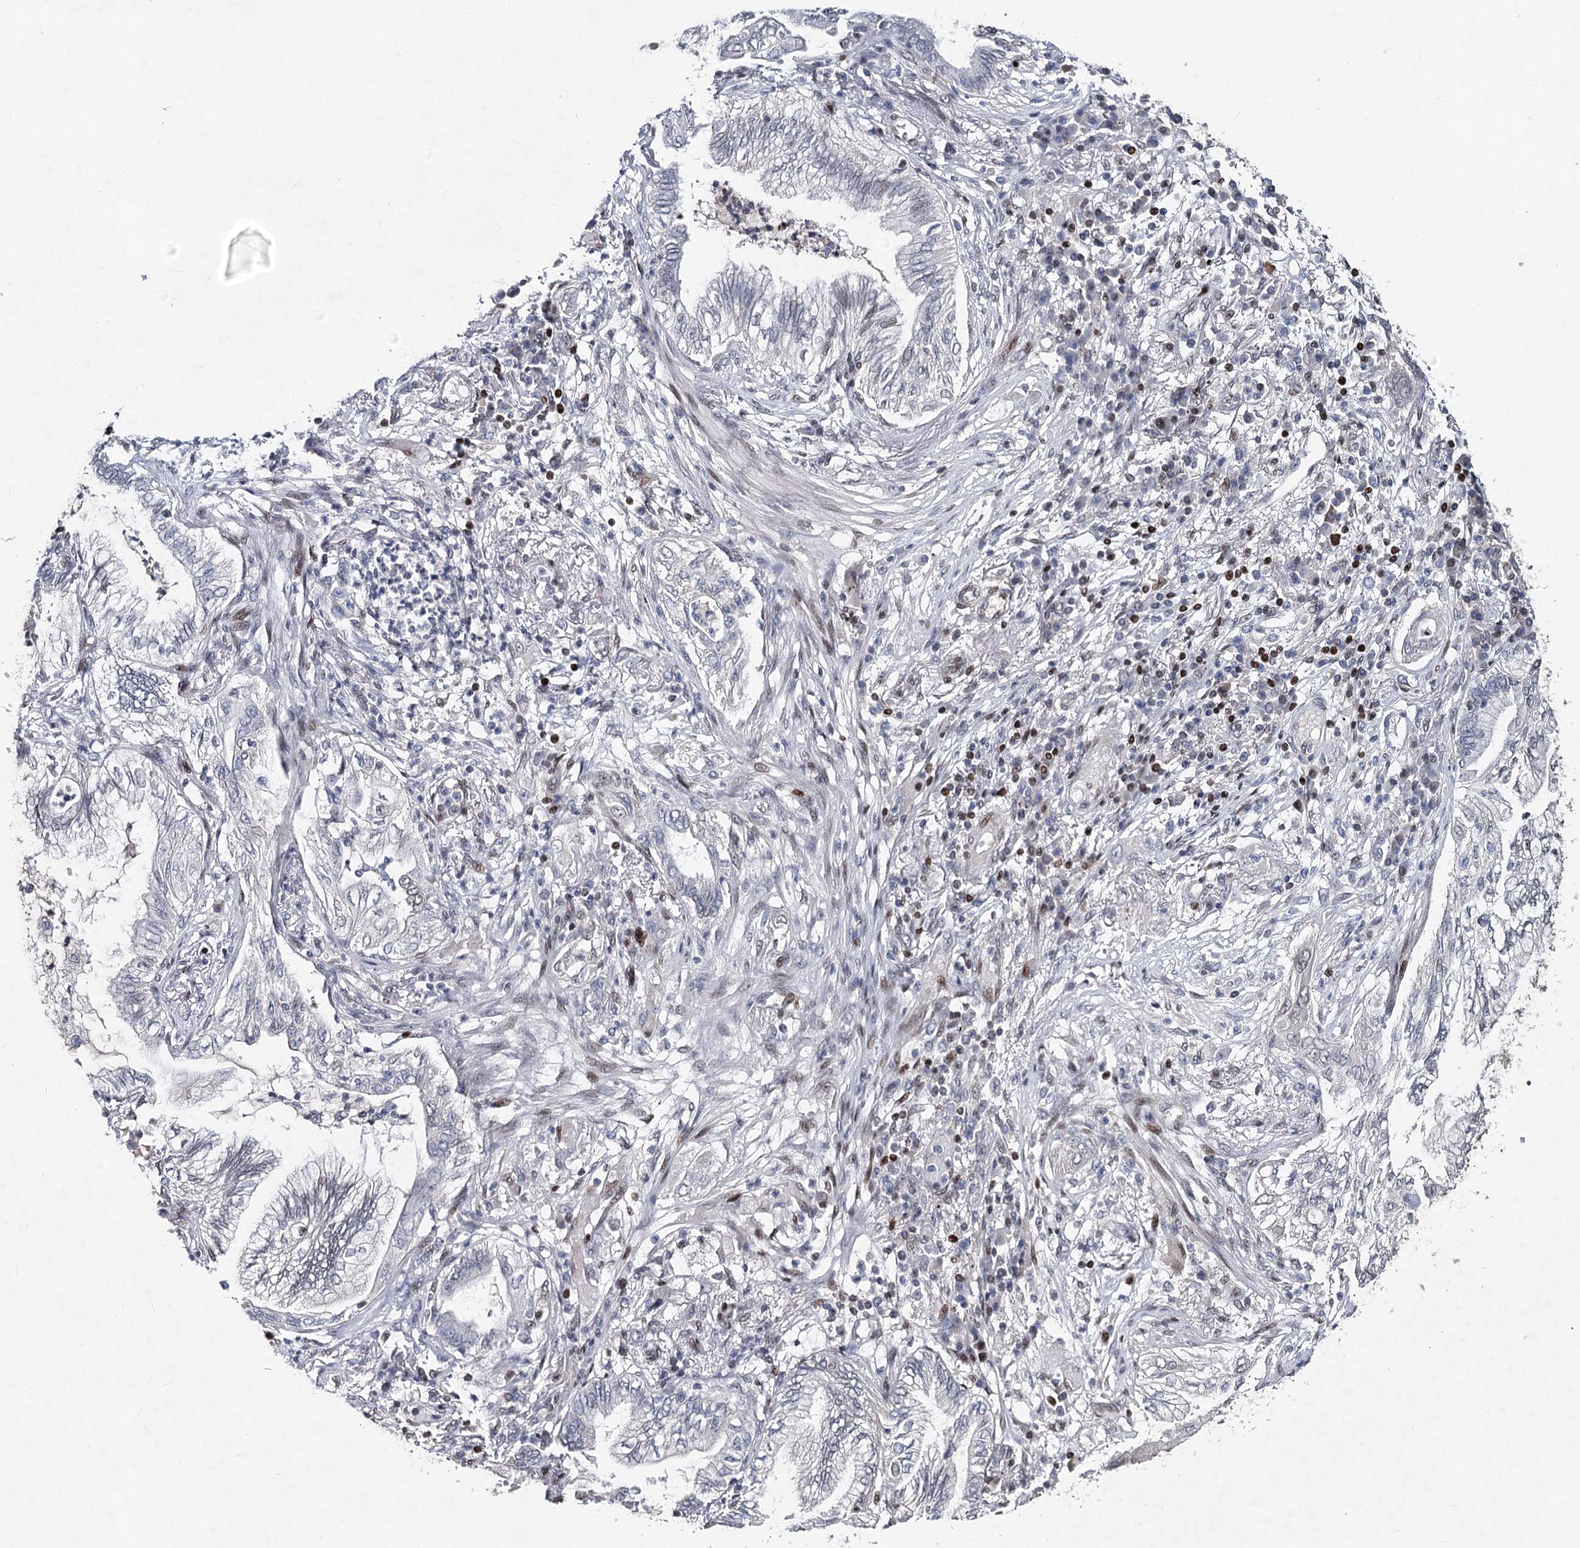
{"staining": {"intensity": "negative", "quantity": "none", "location": "none"}, "tissue": "lung cancer", "cell_type": "Tumor cells", "image_type": "cancer", "snomed": [{"axis": "morphology", "description": "Normal tissue, NOS"}, {"axis": "morphology", "description": "Adenocarcinoma, NOS"}, {"axis": "topography", "description": "Bronchus"}, {"axis": "topography", "description": "Lung"}], "caption": "Tumor cells are negative for protein expression in human adenocarcinoma (lung).", "gene": "FRMD4A", "patient": {"sex": "female", "age": 70}}